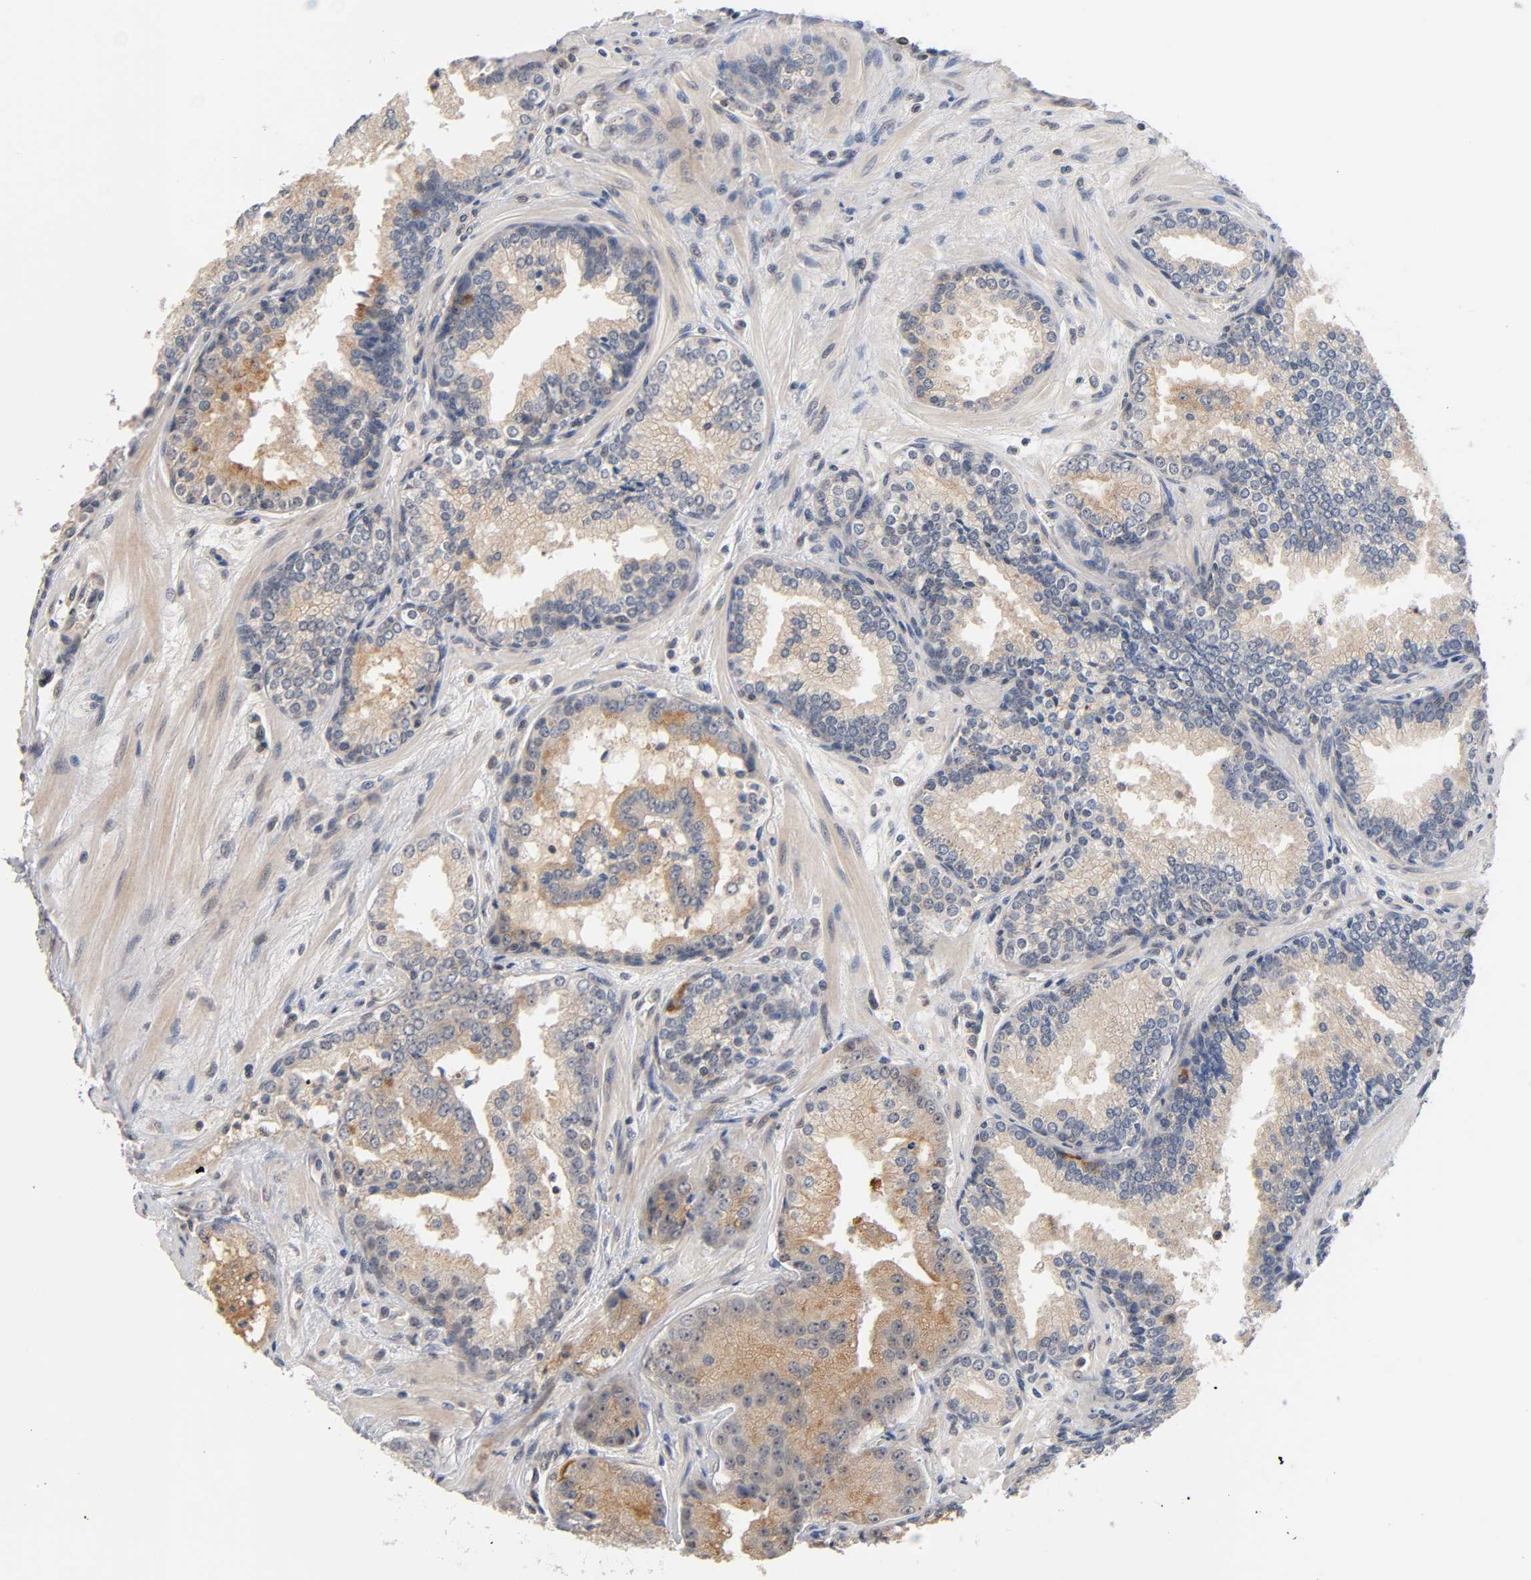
{"staining": {"intensity": "weak", "quantity": "25%-75%", "location": "cytoplasmic/membranous"}, "tissue": "prostate cancer", "cell_type": "Tumor cells", "image_type": "cancer", "snomed": [{"axis": "morphology", "description": "Adenocarcinoma, Low grade"}, {"axis": "topography", "description": "Prostate"}], "caption": "This photomicrograph exhibits prostate cancer (adenocarcinoma (low-grade)) stained with immunohistochemistry (IHC) to label a protein in brown. The cytoplasmic/membranous of tumor cells show weak positivity for the protein. Nuclei are counter-stained blue.", "gene": "PRKAB1", "patient": {"sex": "male", "age": 60}}